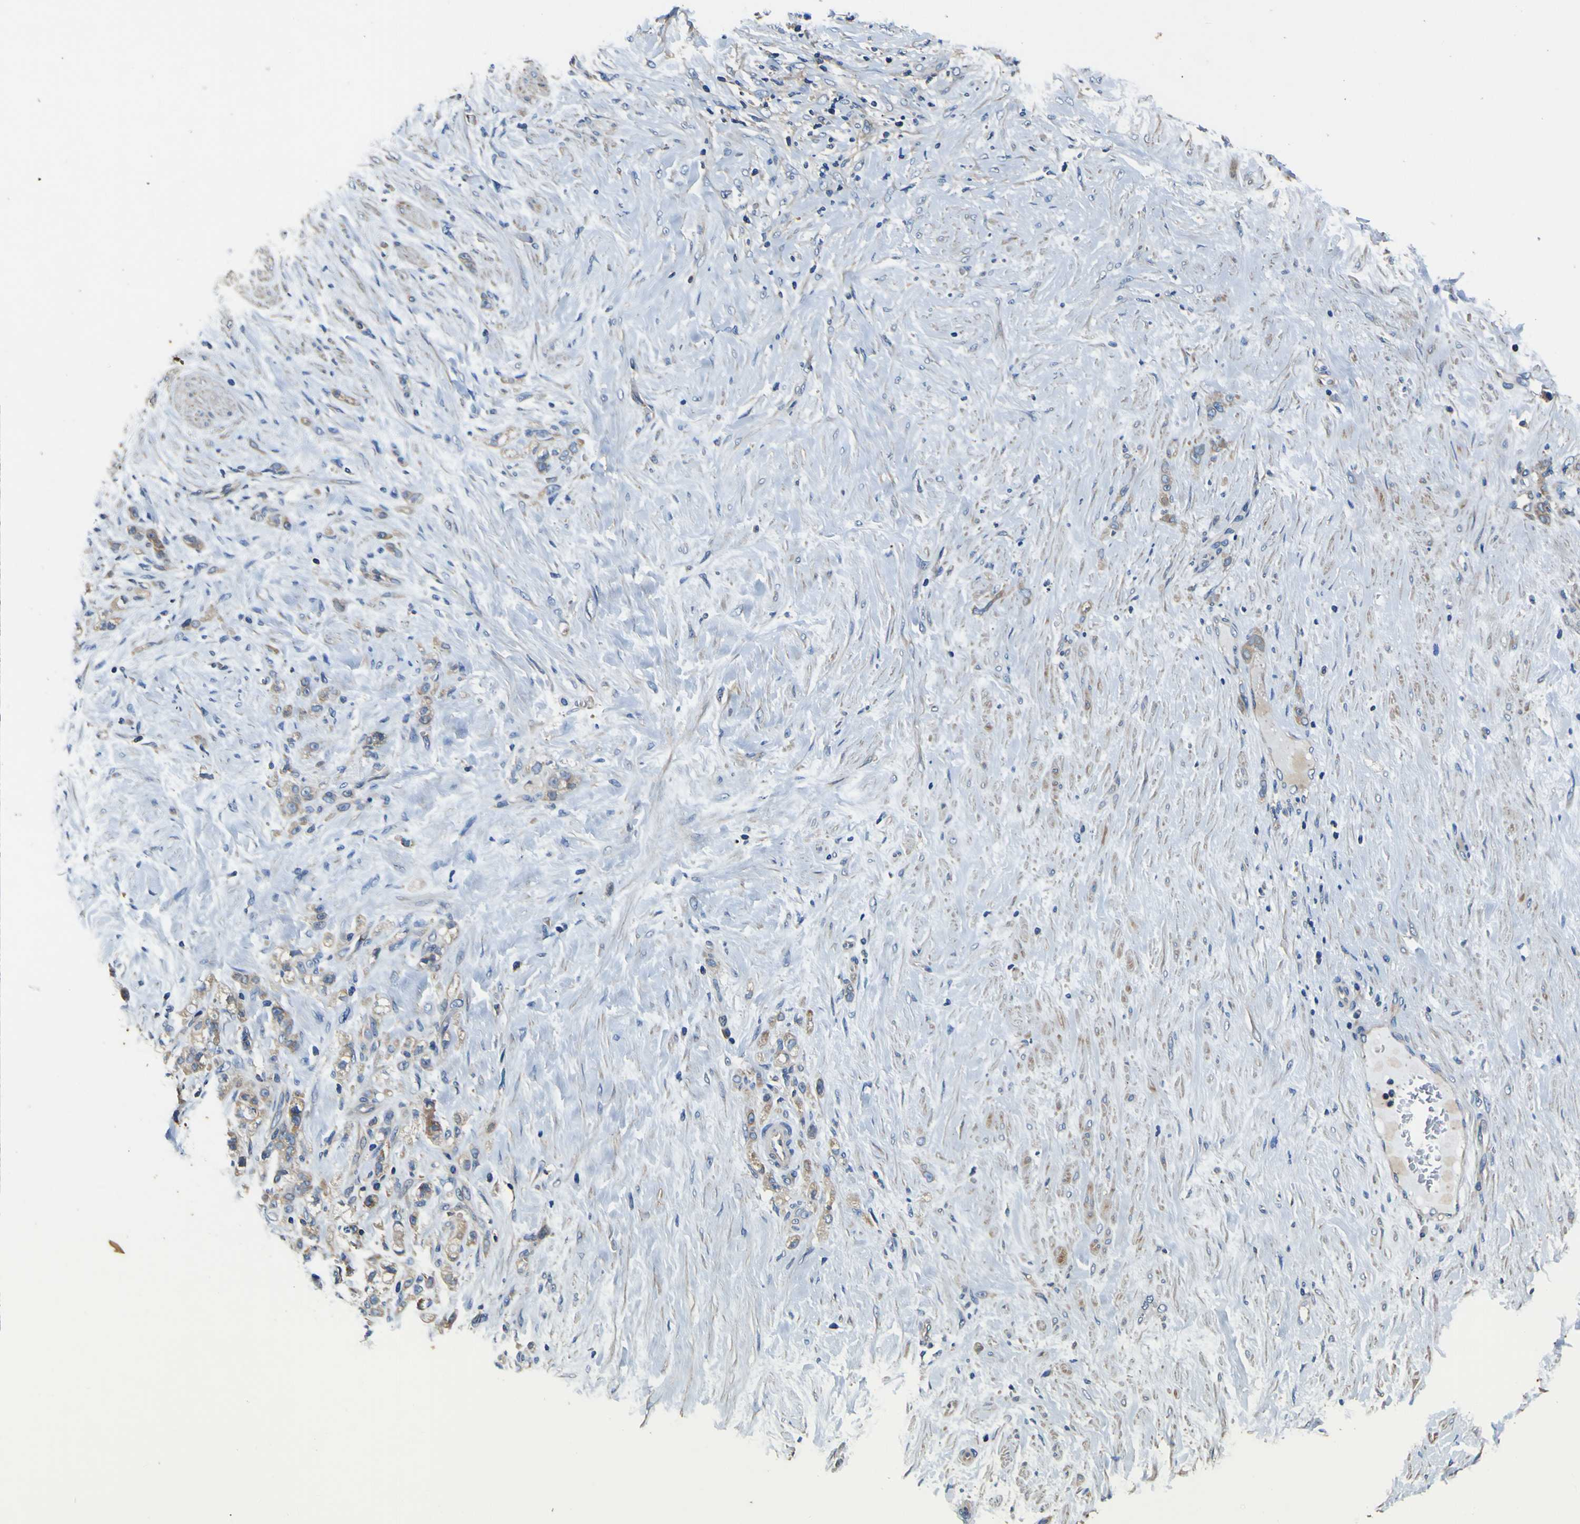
{"staining": {"intensity": "weak", "quantity": ">75%", "location": "cytoplasmic/membranous"}, "tissue": "stomach cancer", "cell_type": "Tumor cells", "image_type": "cancer", "snomed": [{"axis": "morphology", "description": "Adenocarcinoma, NOS"}, {"axis": "topography", "description": "Stomach"}], "caption": "High-magnification brightfield microscopy of stomach cancer stained with DAB (brown) and counterstained with hematoxylin (blue). tumor cells exhibit weak cytoplasmic/membranous expression is seen in about>75% of cells. (Stains: DAB (3,3'-diaminobenzidine) in brown, nuclei in blue, Microscopy: brightfield microscopy at high magnification).", "gene": "CNR2", "patient": {"sex": "male", "age": 82}}